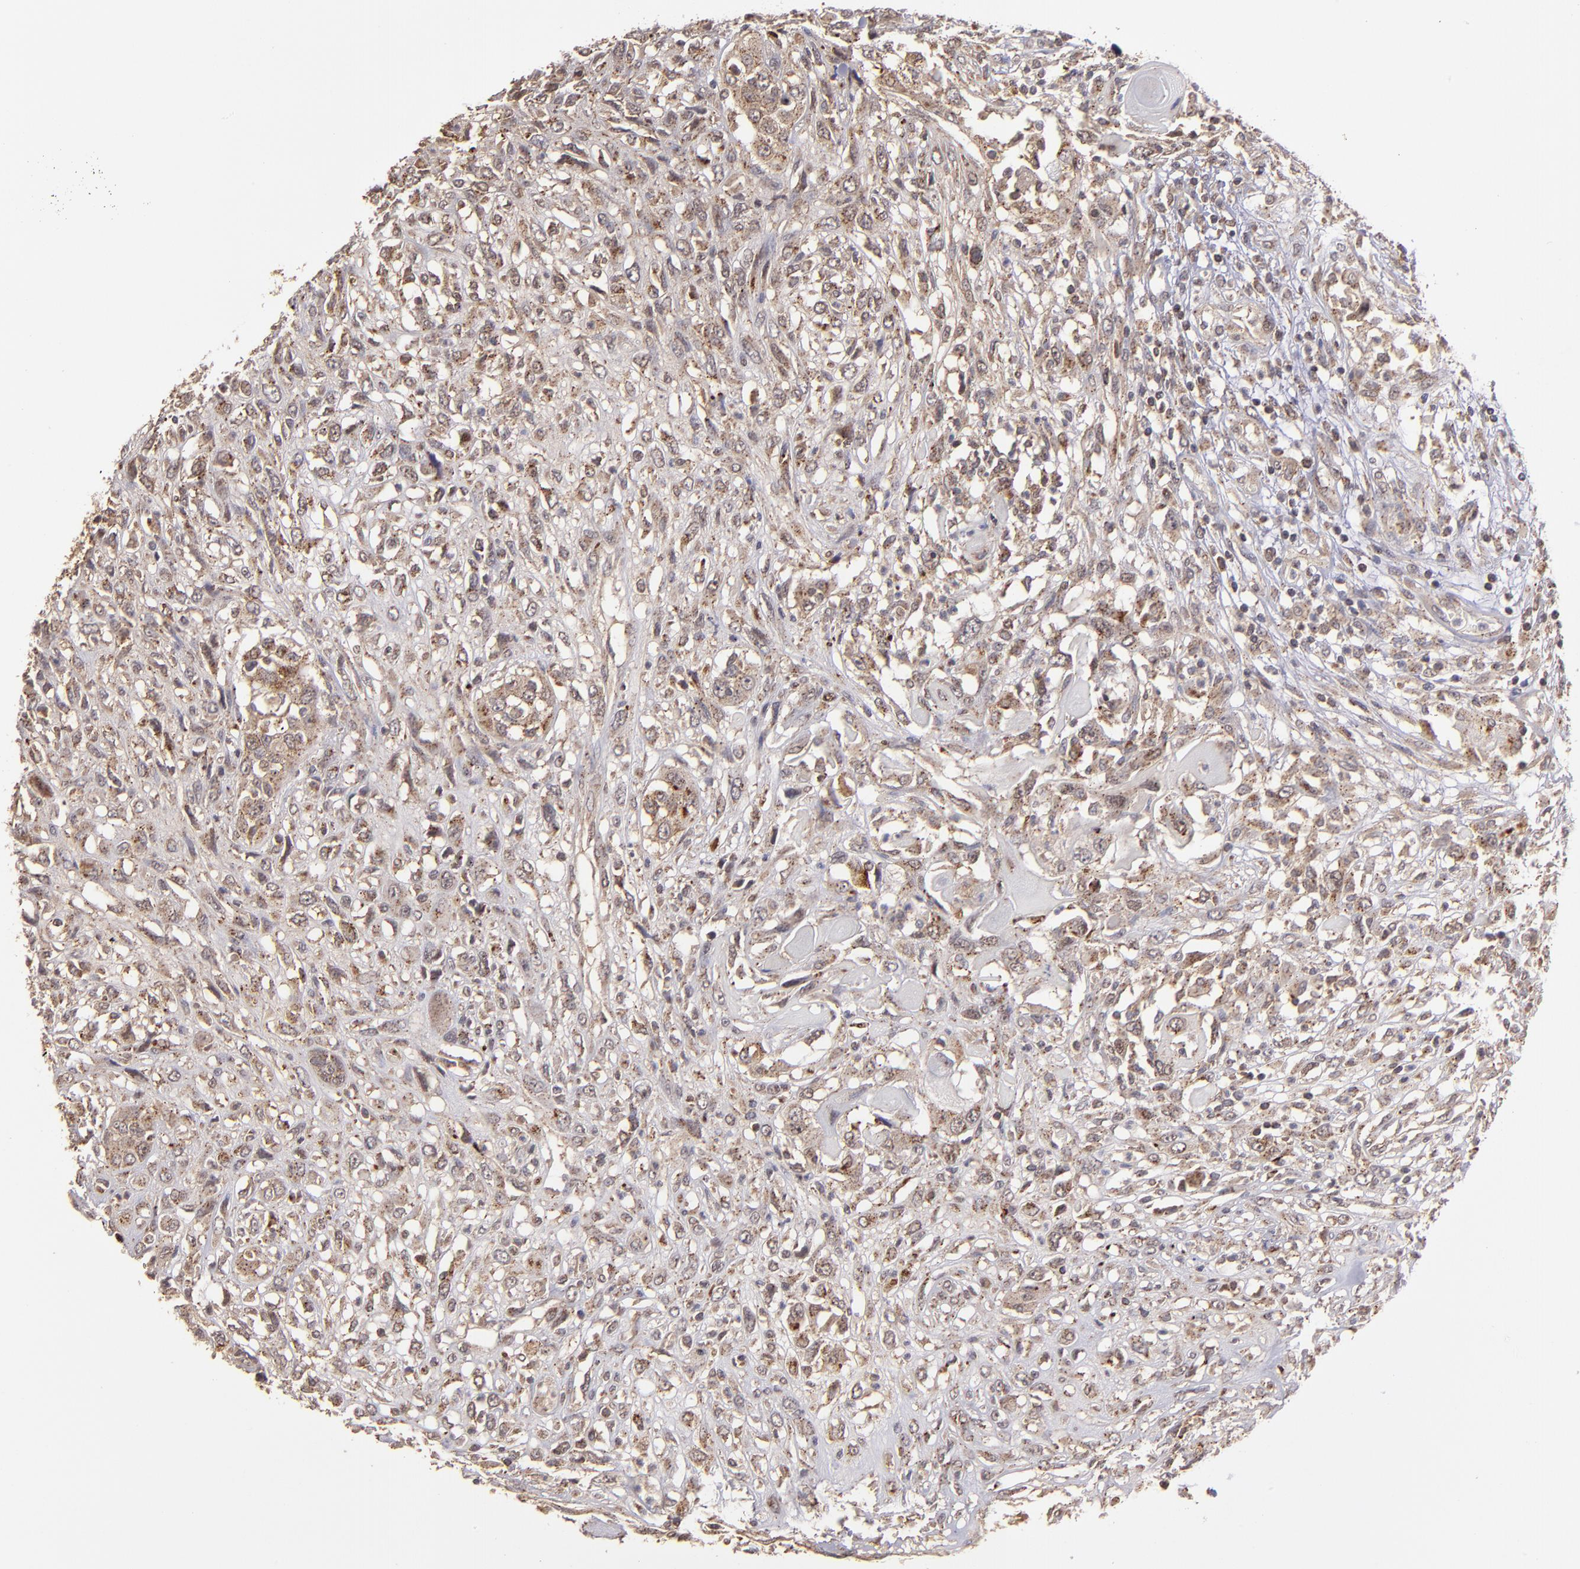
{"staining": {"intensity": "moderate", "quantity": "25%-75%", "location": "cytoplasmic/membranous"}, "tissue": "head and neck cancer", "cell_type": "Tumor cells", "image_type": "cancer", "snomed": [{"axis": "morphology", "description": "Neoplasm, malignant, NOS"}, {"axis": "topography", "description": "Salivary gland"}, {"axis": "topography", "description": "Head-Neck"}], "caption": "A medium amount of moderate cytoplasmic/membranous staining is seen in about 25%-75% of tumor cells in head and neck neoplasm (malignant) tissue.", "gene": "ZFYVE1", "patient": {"sex": "male", "age": 43}}